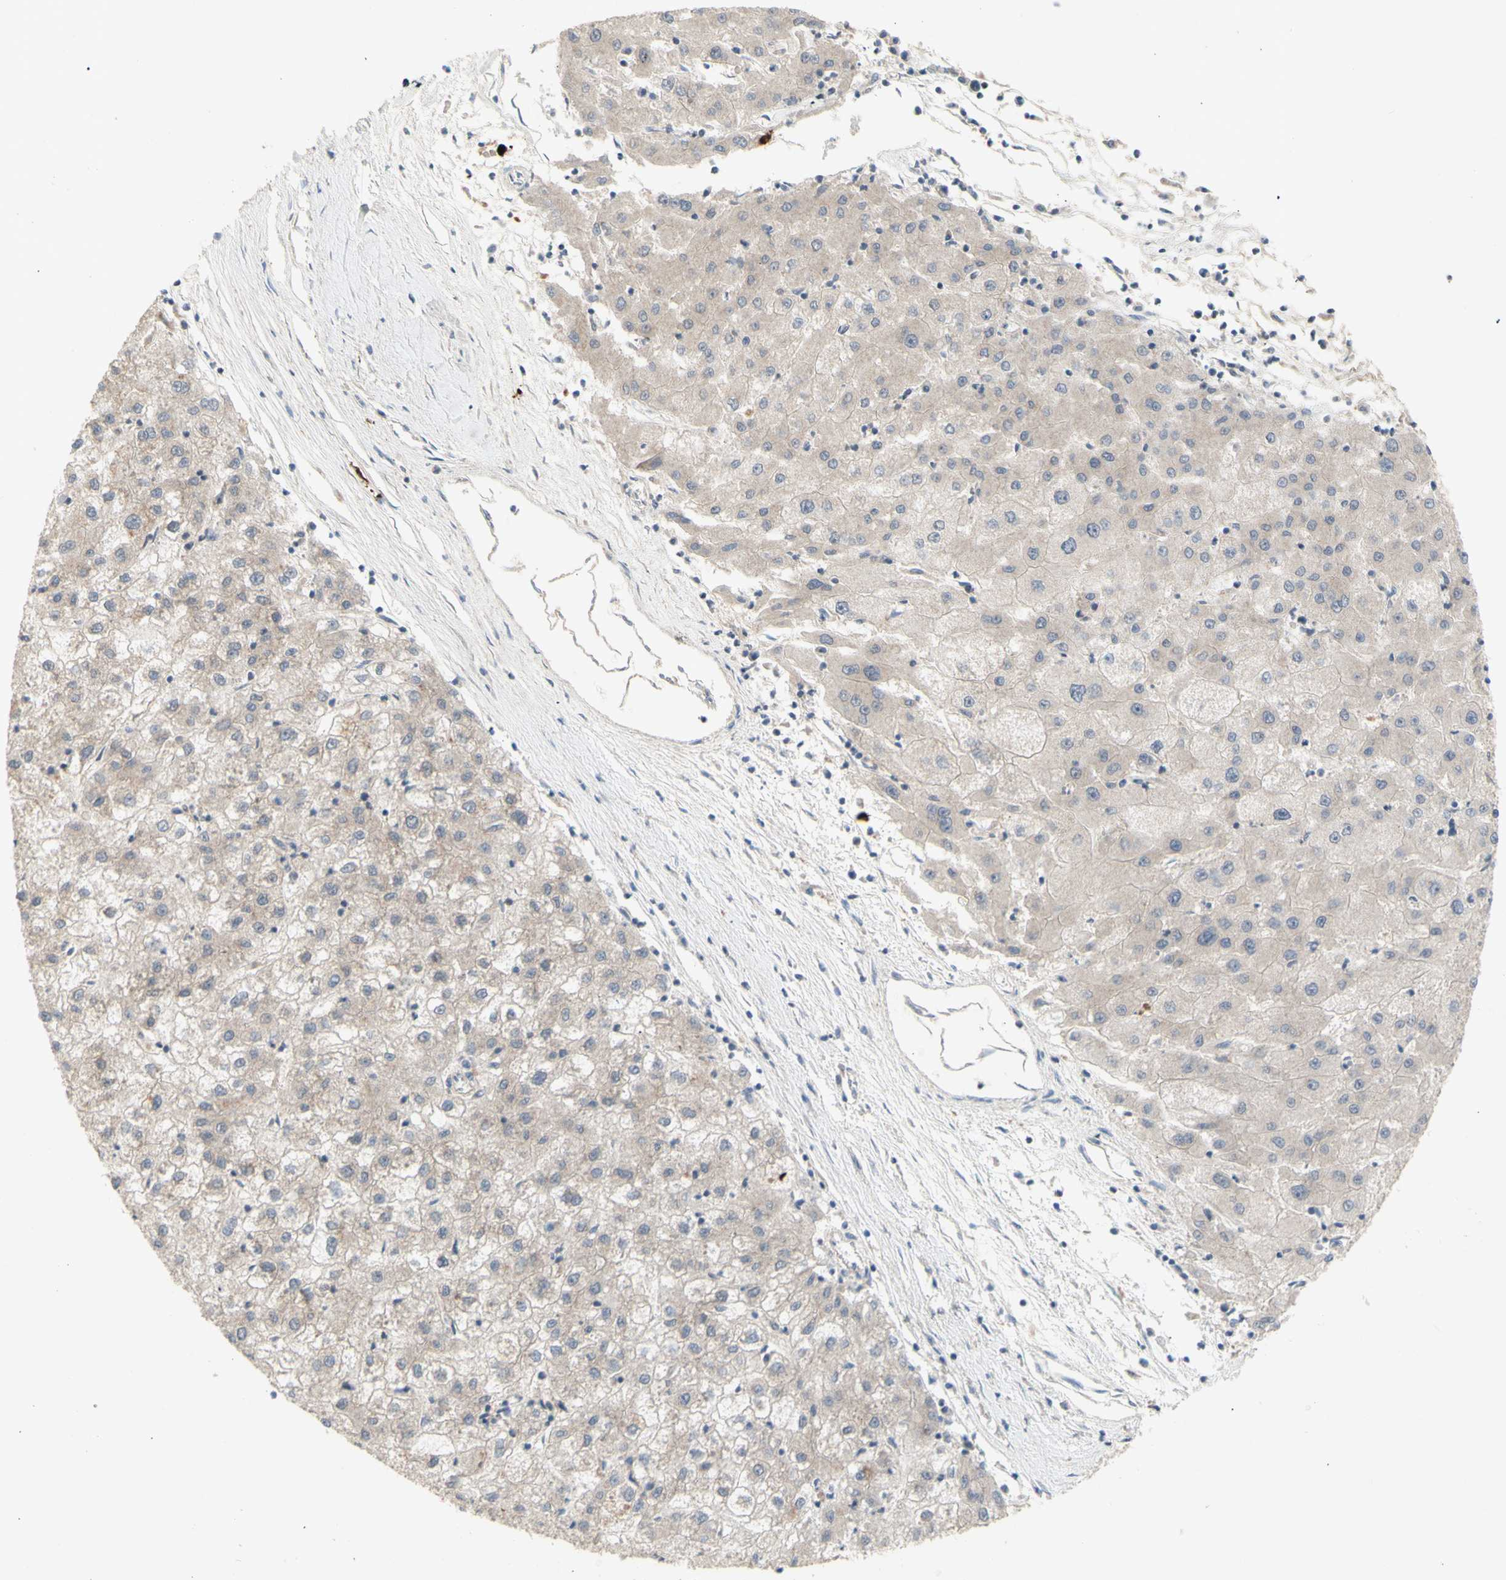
{"staining": {"intensity": "weak", "quantity": ">75%", "location": "cytoplasmic/membranous"}, "tissue": "liver cancer", "cell_type": "Tumor cells", "image_type": "cancer", "snomed": [{"axis": "morphology", "description": "Carcinoma, Hepatocellular, NOS"}, {"axis": "topography", "description": "Liver"}], "caption": "Tumor cells display low levels of weak cytoplasmic/membranous staining in about >75% of cells in liver cancer (hepatocellular carcinoma).", "gene": "NLRP1", "patient": {"sex": "male", "age": 72}}